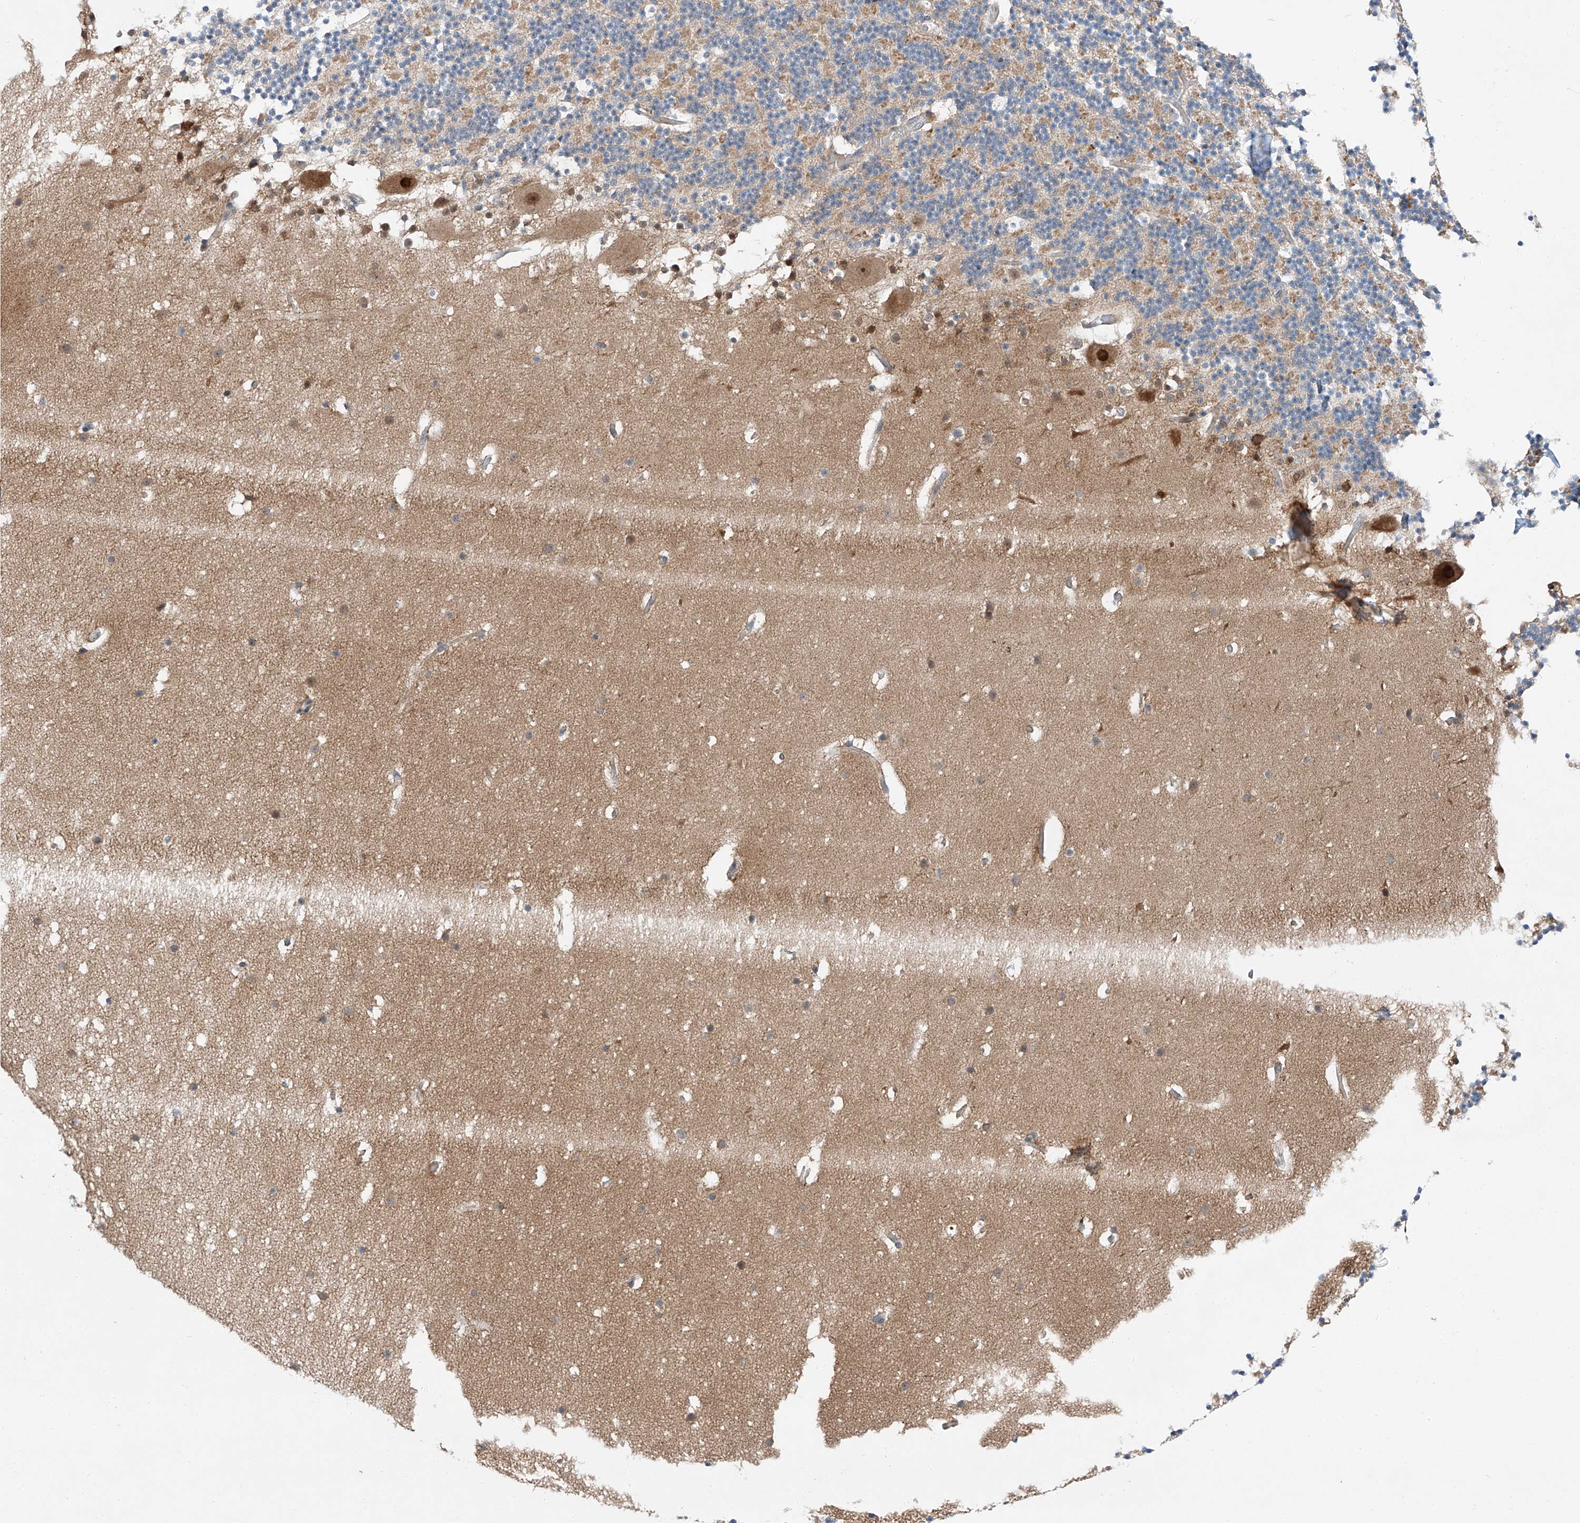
{"staining": {"intensity": "moderate", "quantity": "25%-75%", "location": "cytoplasmic/membranous"}, "tissue": "cerebellum", "cell_type": "Cells in granular layer", "image_type": "normal", "snomed": [{"axis": "morphology", "description": "Normal tissue, NOS"}, {"axis": "topography", "description": "Cerebellum"}], "caption": "This image demonstrates benign cerebellum stained with immunohistochemistry (IHC) to label a protein in brown. The cytoplasmic/membranous of cells in granular layer show moderate positivity for the protein. Nuclei are counter-stained blue.", "gene": "CLDND1", "patient": {"sex": "male", "age": 57}}